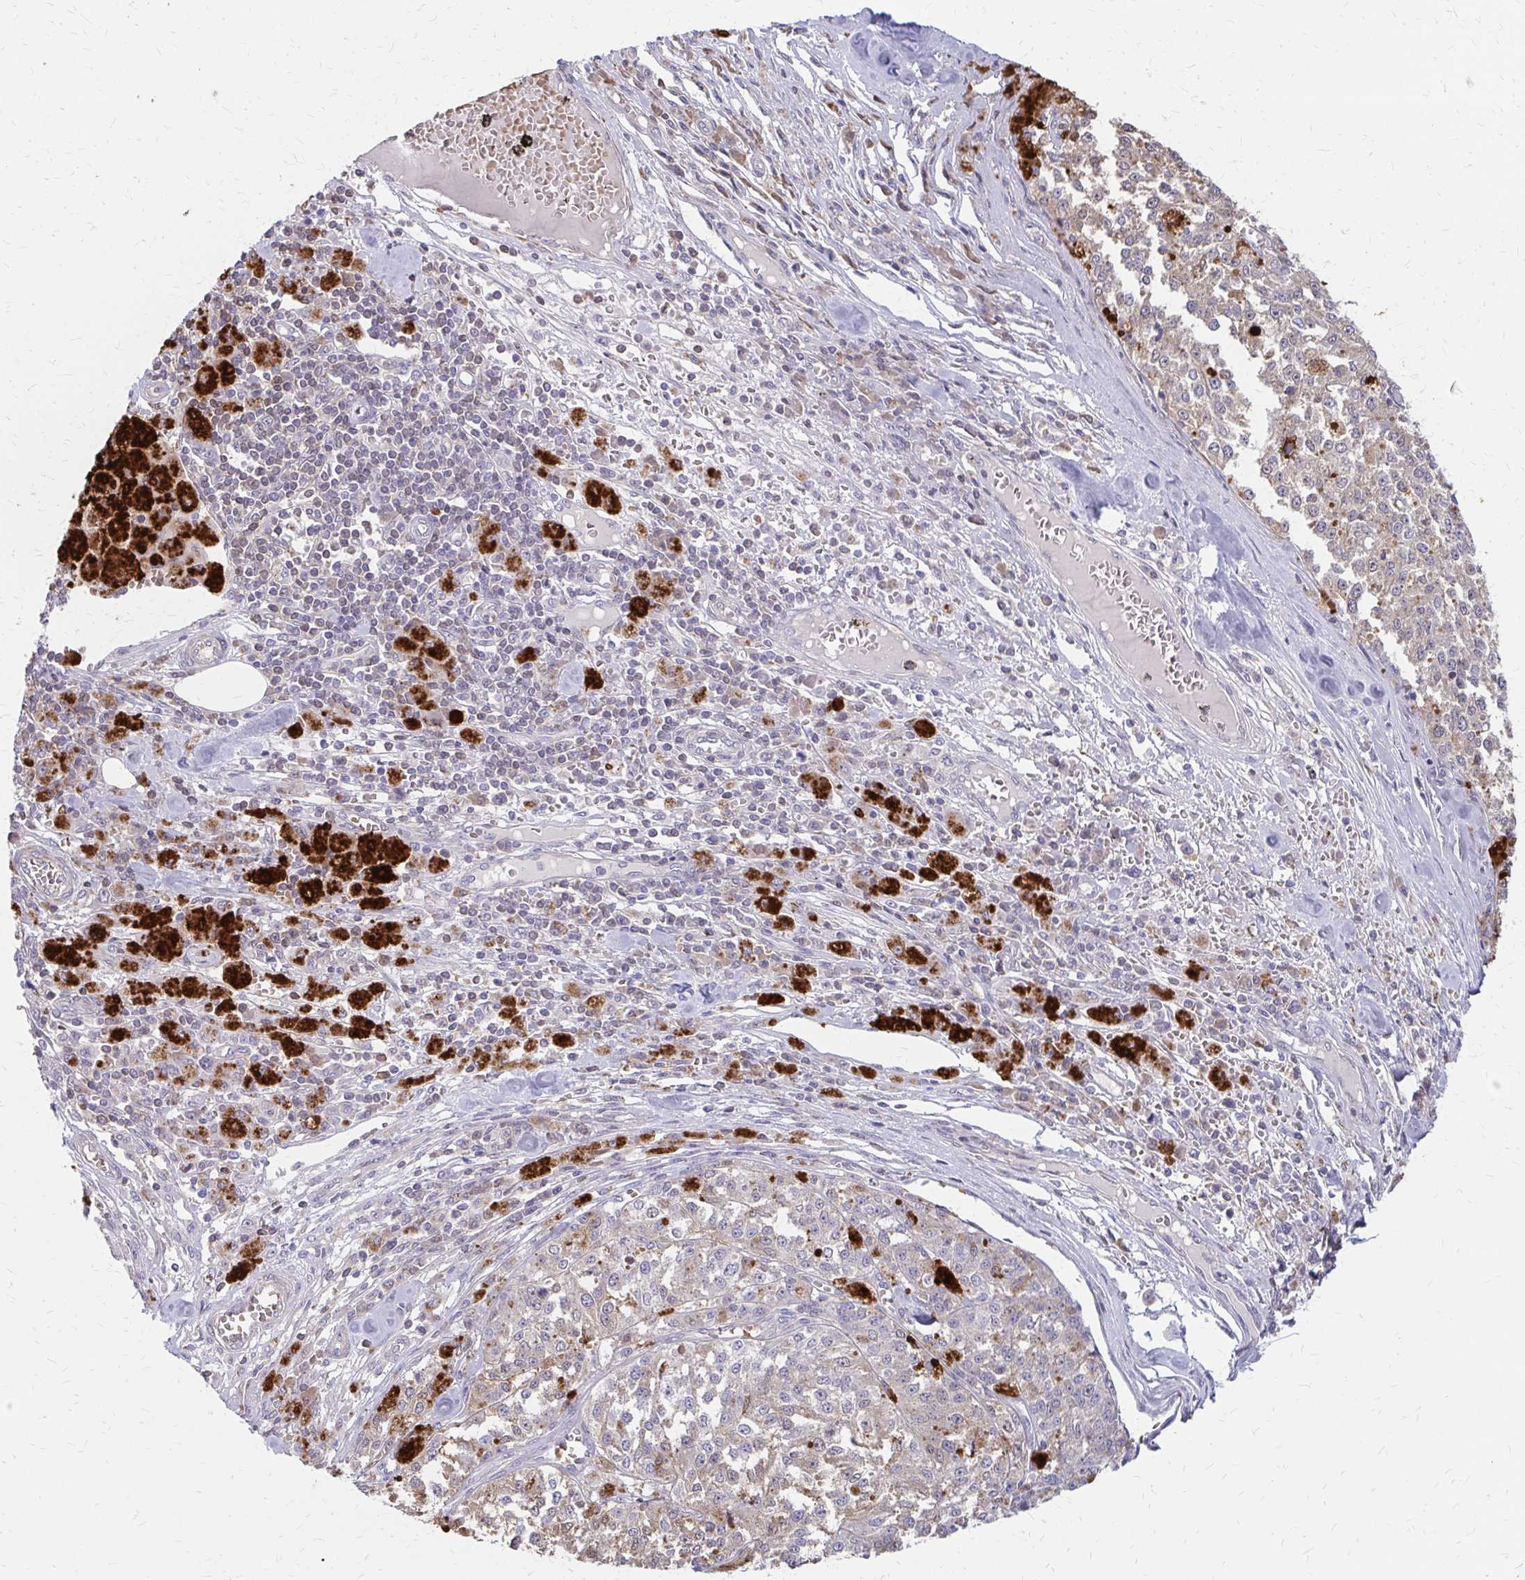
{"staining": {"intensity": "weak", "quantity": "<25%", "location": "cytoplasmic/membranous"}, "tissue": "melanoma", "cell_type": "Tumor cells", "image_type": "cancer", "snomed": [{"axis": "morphology", "description": "Malignant melanoma, Metastatic site"}, {"axis": "topography", "description": "Lymph node"}], "caption": "Tumor cells are negative for brown protein staining in melanoma. Nuclei are stained in blue.", "gene": "IFI44L", "patient": {"sex": "female", "age": 64}}